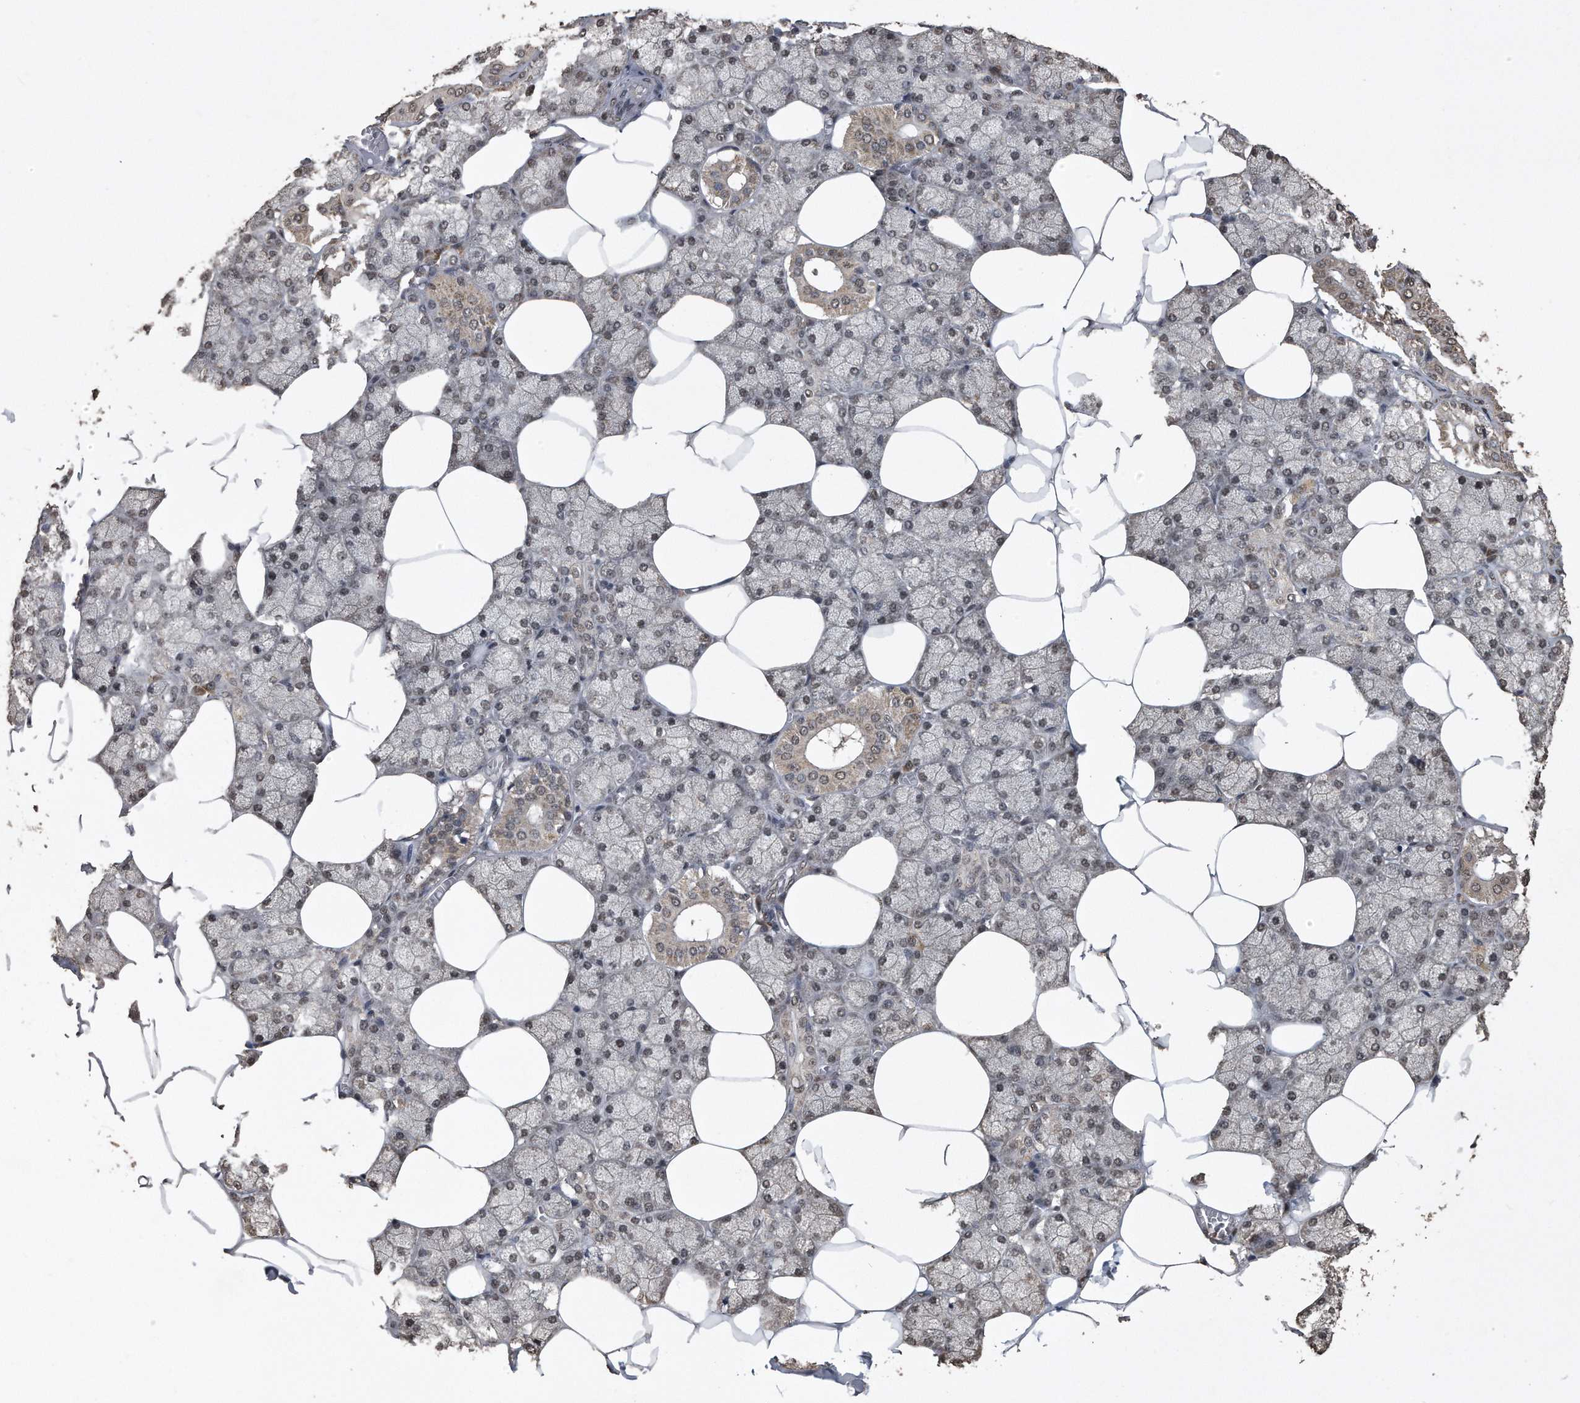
{"staining": {"intensity": "weak", "quantity": "25%-75%", "location": "cytoplasmic/membranous,nuclear"}, "tissue": "salivary gland", "cell_type": "Glandular cells", "image_type": "normal", "snomed": [{"axis": "morphology", "description": "Normal tissue, NOS"}, {"axis": "topography", "description": "Salivary gland"}], "caption": "IHC of unremarkable human salivary gland demonstrates low levels of weak cytoplasmic/membranous,nuclear expression in approximately 25%-75% of glandular cells. The staining was performed using DAB (3,3'-diaminobenzidine), with brown indicating positive protein expression. Nuclei are stained blue with hematoxylin.", "gene": "CRYZL1", "patient": {"sex": "male", "age": 62}}